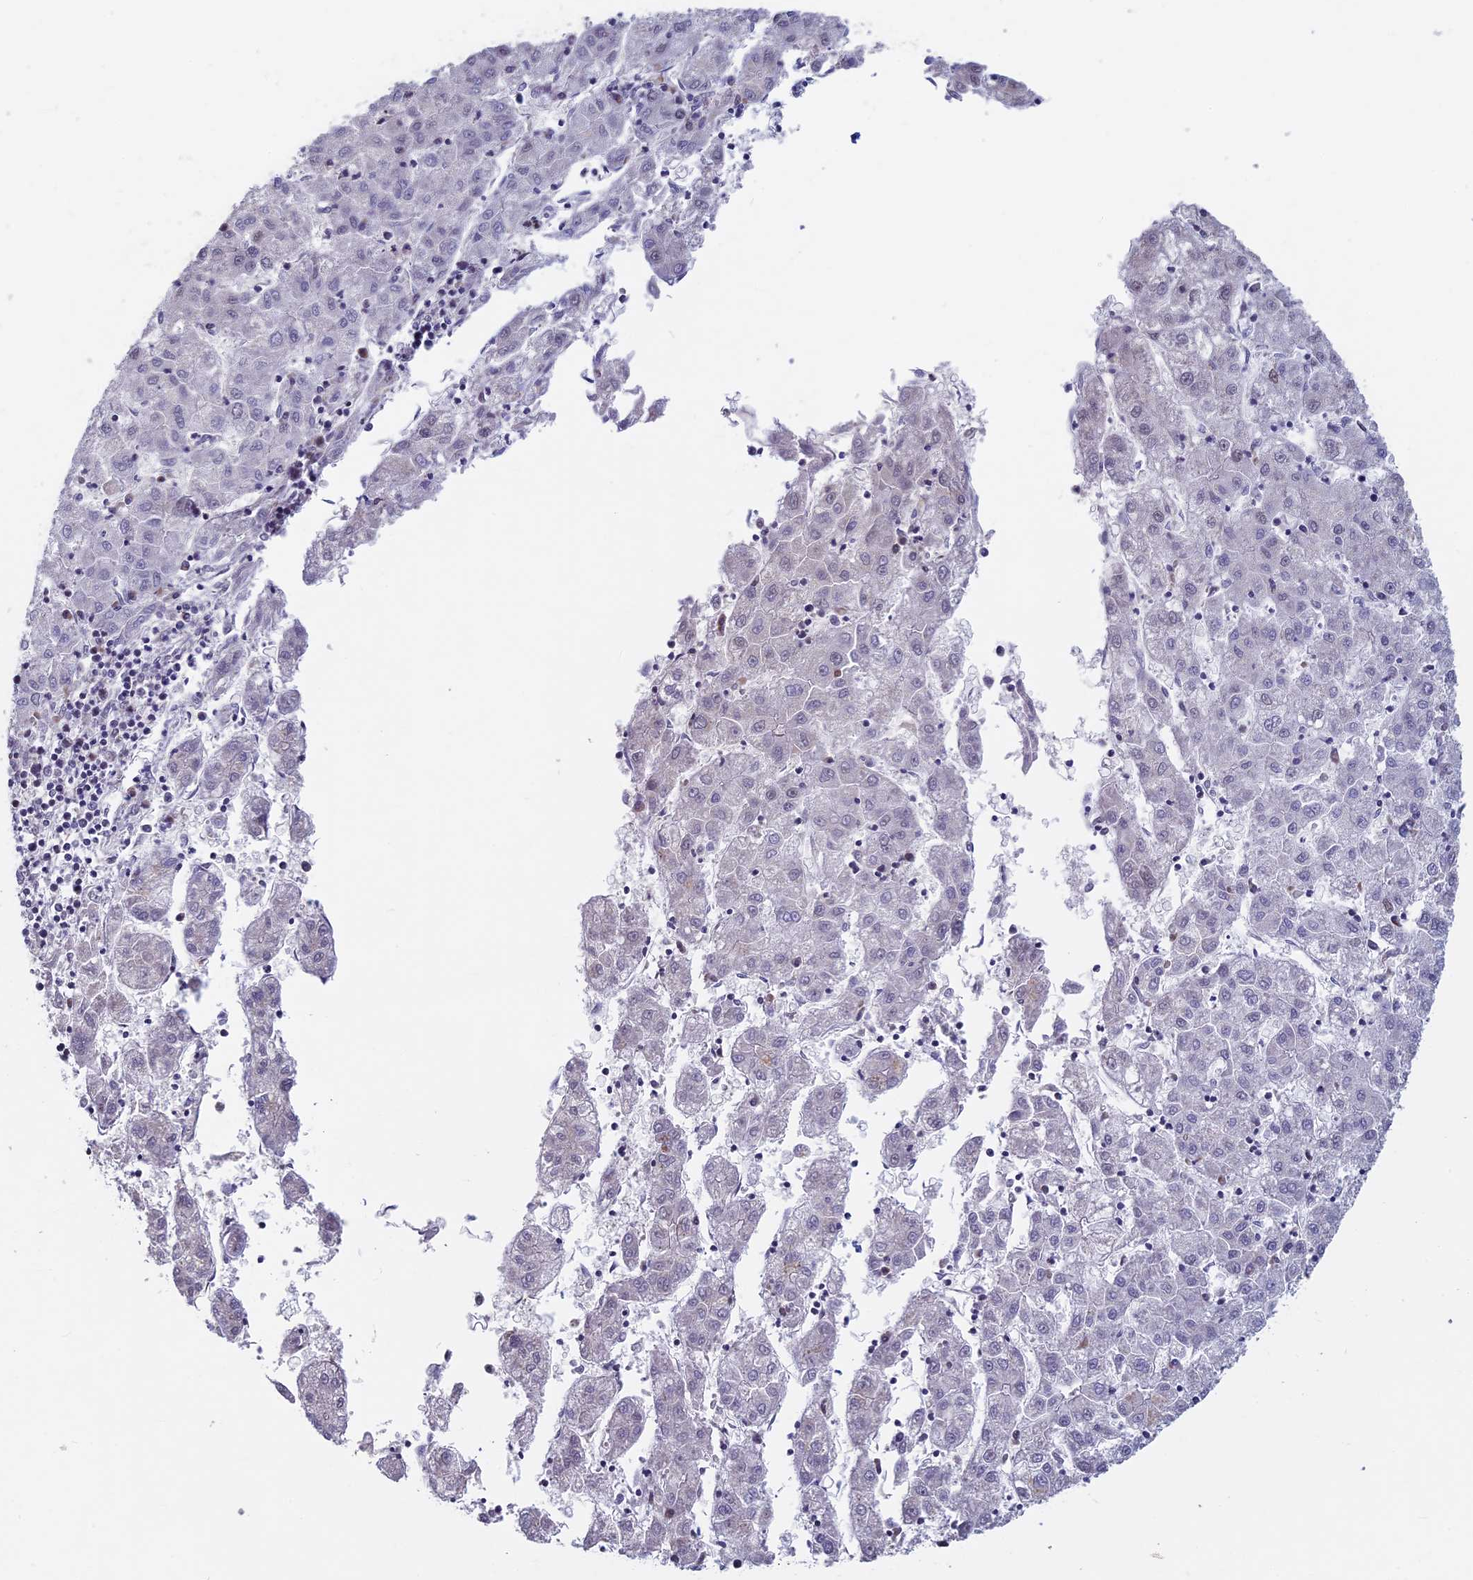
{"staining": {"intensity": "negative", "quantity": "none", "location": "none"}, "tissue": "liver cancer", "cell_type": "Tumor cells", "image_type": "cancer", "snomed": [{"axis": "morphology", "description": "Carcinoma, Hepatocellular, NOS"}, {"axis": "topography", "description": "Liver"}], "caption": "This is an IHC micrograph of human liver hepatocellular carcinoma. There is no staining in tumor cells.", "gene": "ACSS1", "patient": {"sex": "male", "age": 72}}